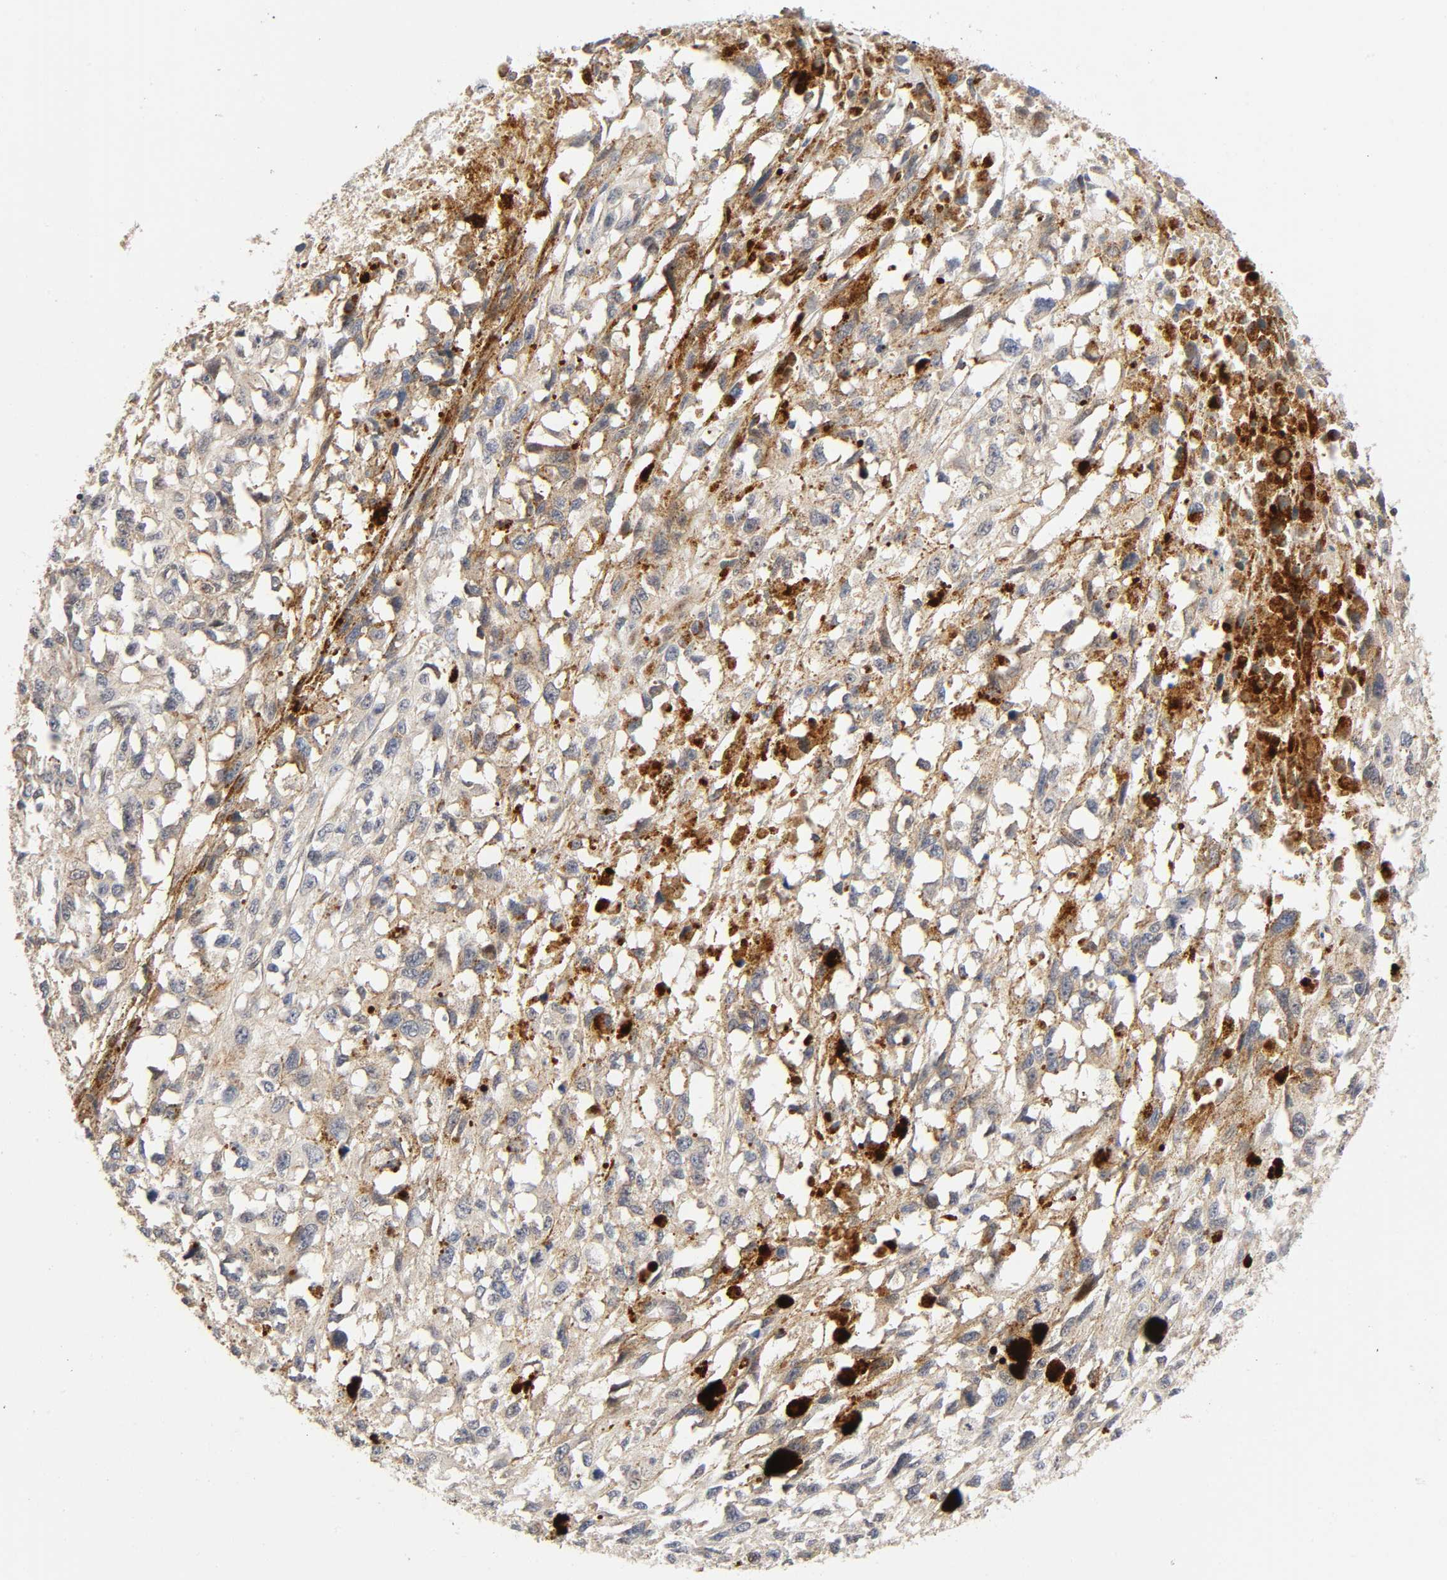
{"staining": {"intensity": "weak", "quantity": ">75%", "location": "cytoplasmic/membranous,nuclear"}, "tissue": "melanoma", "cell_type": "Tumor cells", "image_type": "cancer", "snomed": [{"axis": "morphology", "description": "Malignant melanoma, Metastatic site"}, {"axis": "topography", "description": "Lymph node"}], "caption": "This image exhibits IHC staining of melanoma, with low weak cytoplasmic/membranous and nuclear positivity in about >75% of tumor cells.", "gene": "CASP9", "patient": {"sex": "male", "age": 59}}